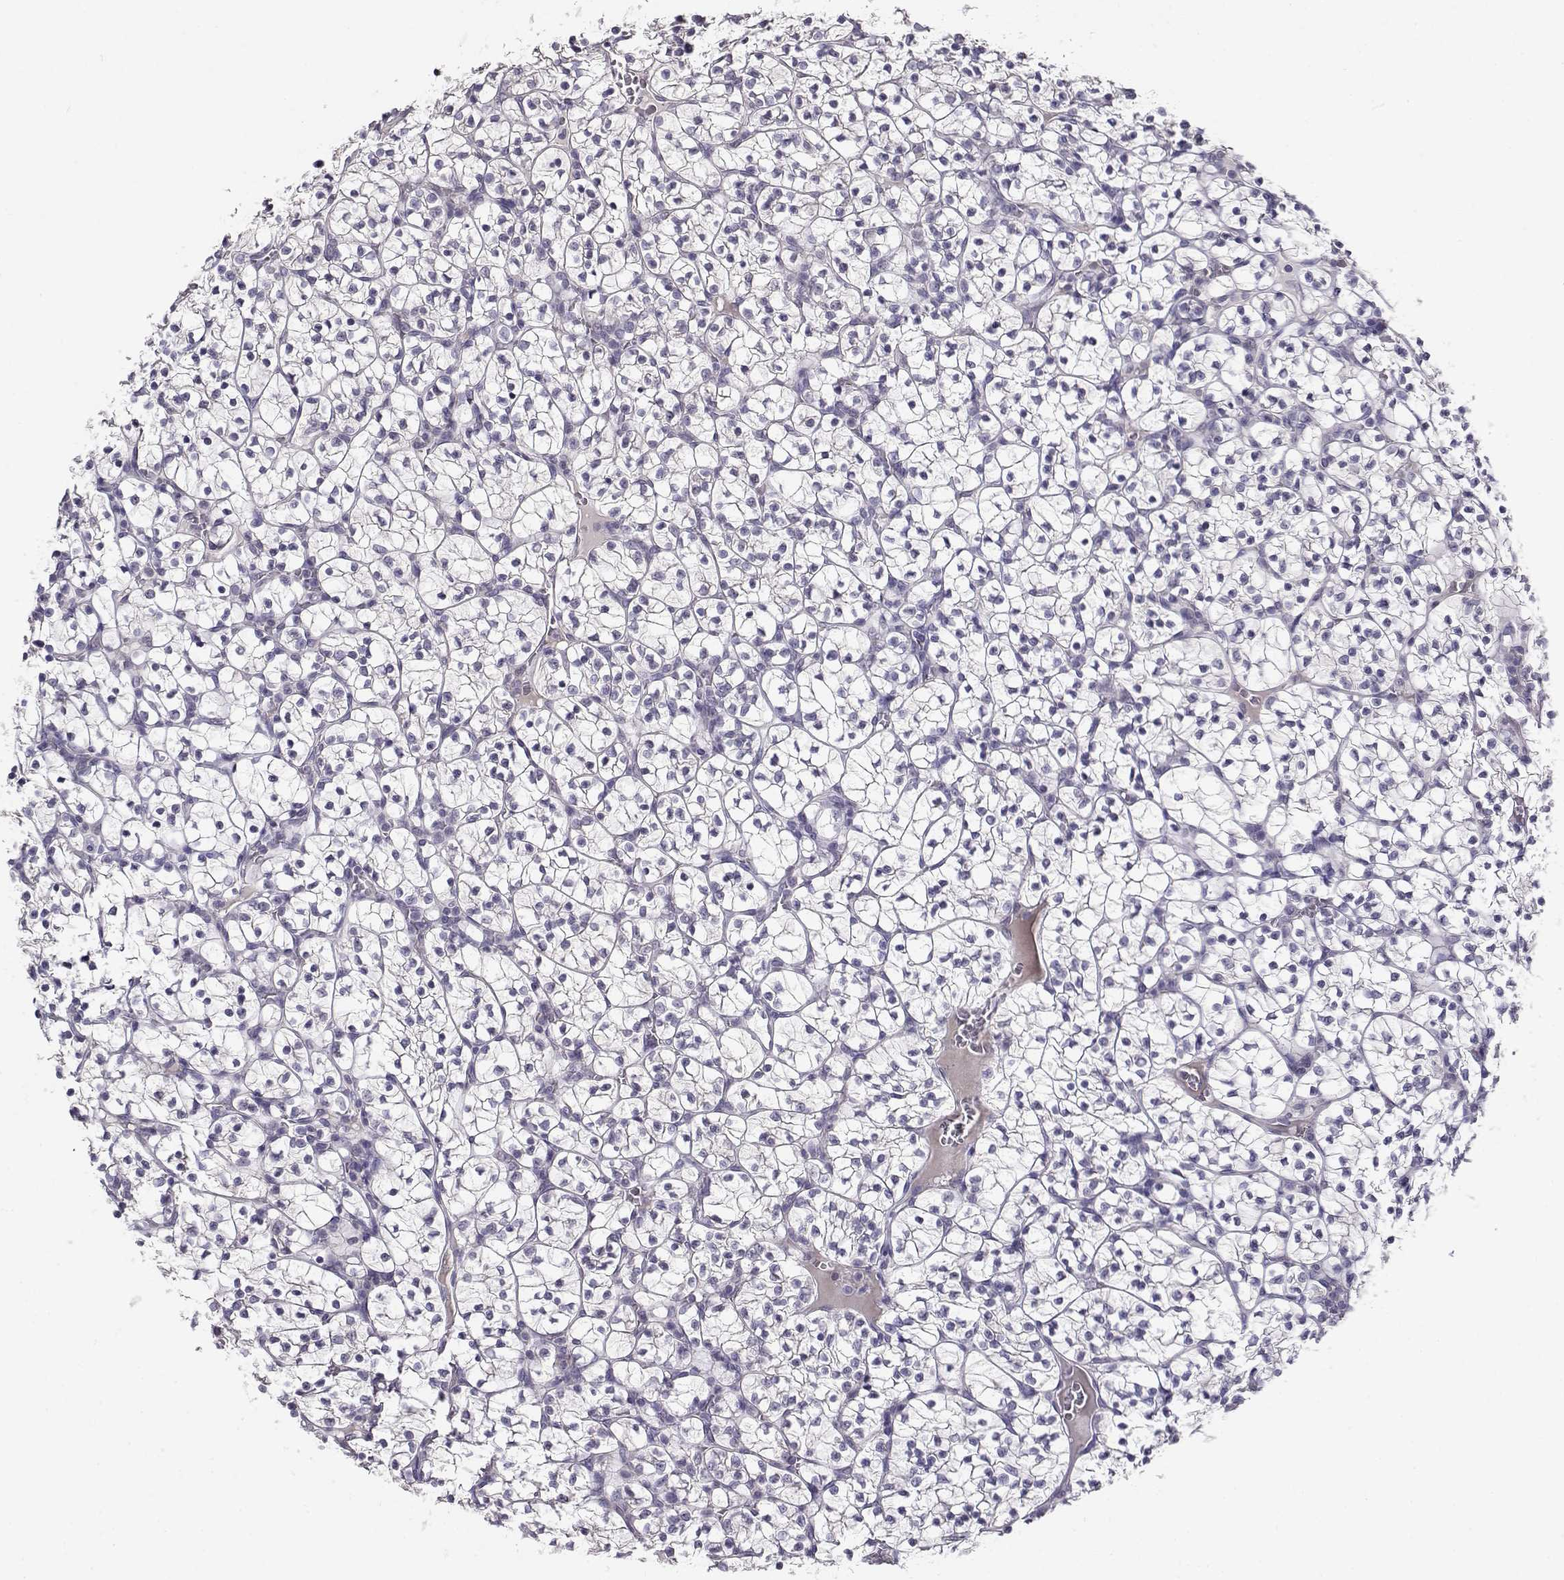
{"staining": {"intensity": "negative", "quantity": "none", "location": "none"}, "tissue": "renal cancer", "cell_type": "Tumor cells", "image_type": "cancer", "snomed": [{"axis": "morphology", "description": "Adenocarcinoma, NOS"}, {"axis": "topography", "description": "Kidney"}], "caption": "Immunohistochemical staining of renal adenocarcinoma exhibits no significant expression in tumor cells.", "gene": "RHOXF2", "patient": {"sex": "female", "age": 89}}